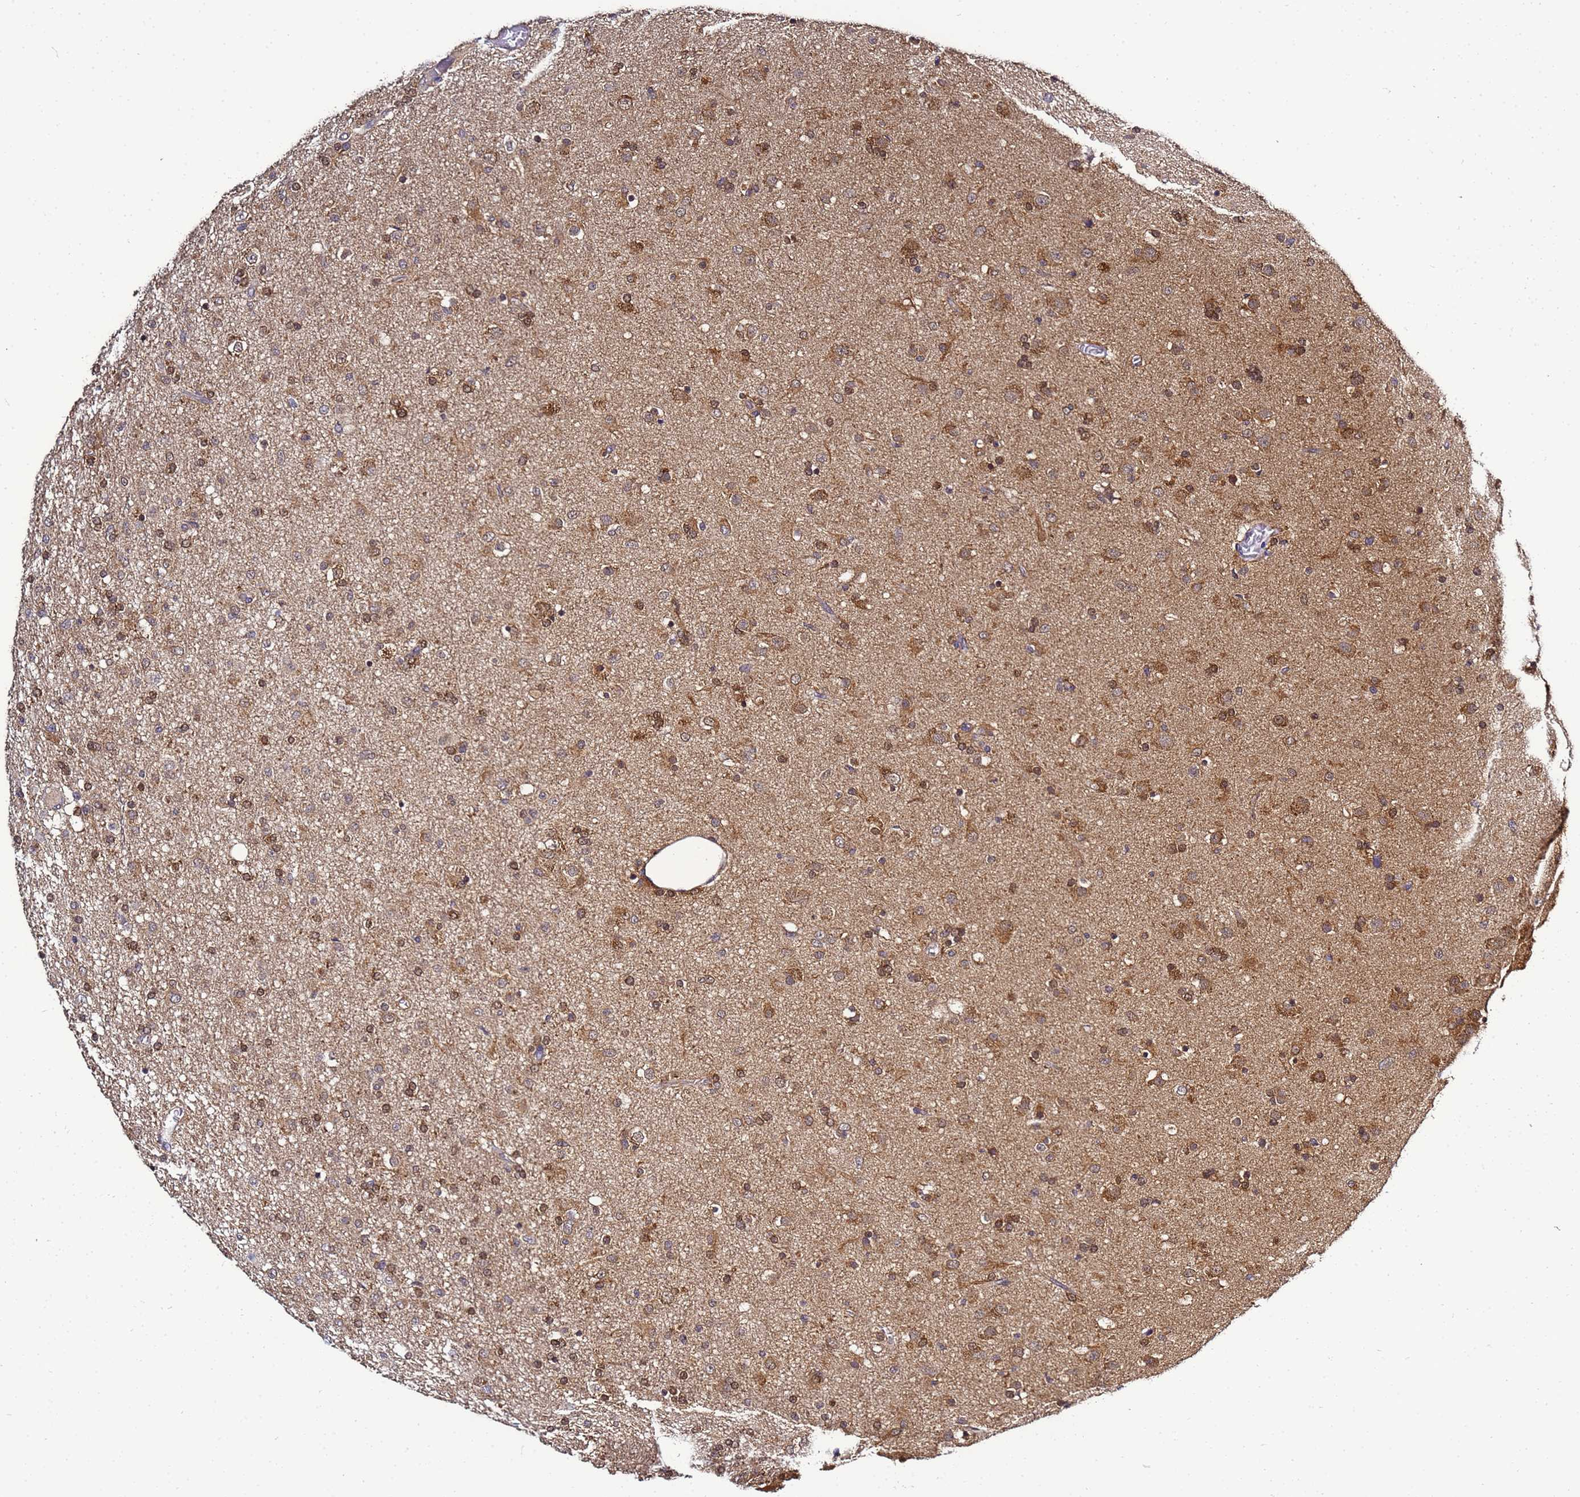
{"staining": {"intensity": "moderate", "quantity": "25%-75%", "location": "cytoplasmic/membranous"}, "tissue": "glioma", "cell_type": "Tumor cells", "image_type": "cancer", "snomed": [{"axis": "morphology", "description": "Glioma, malignant, Low grade"}, {"axis": "topography", "description": "Brain"}], "caption": "Glioma was stained to show a protein in brown. There is medium levels of moderate cytoplasmic/membranous positivity in about 25%-75% of tumor cells.", "gene": "ENOPH1", "patient": {"sex": "male", "age": 65}}